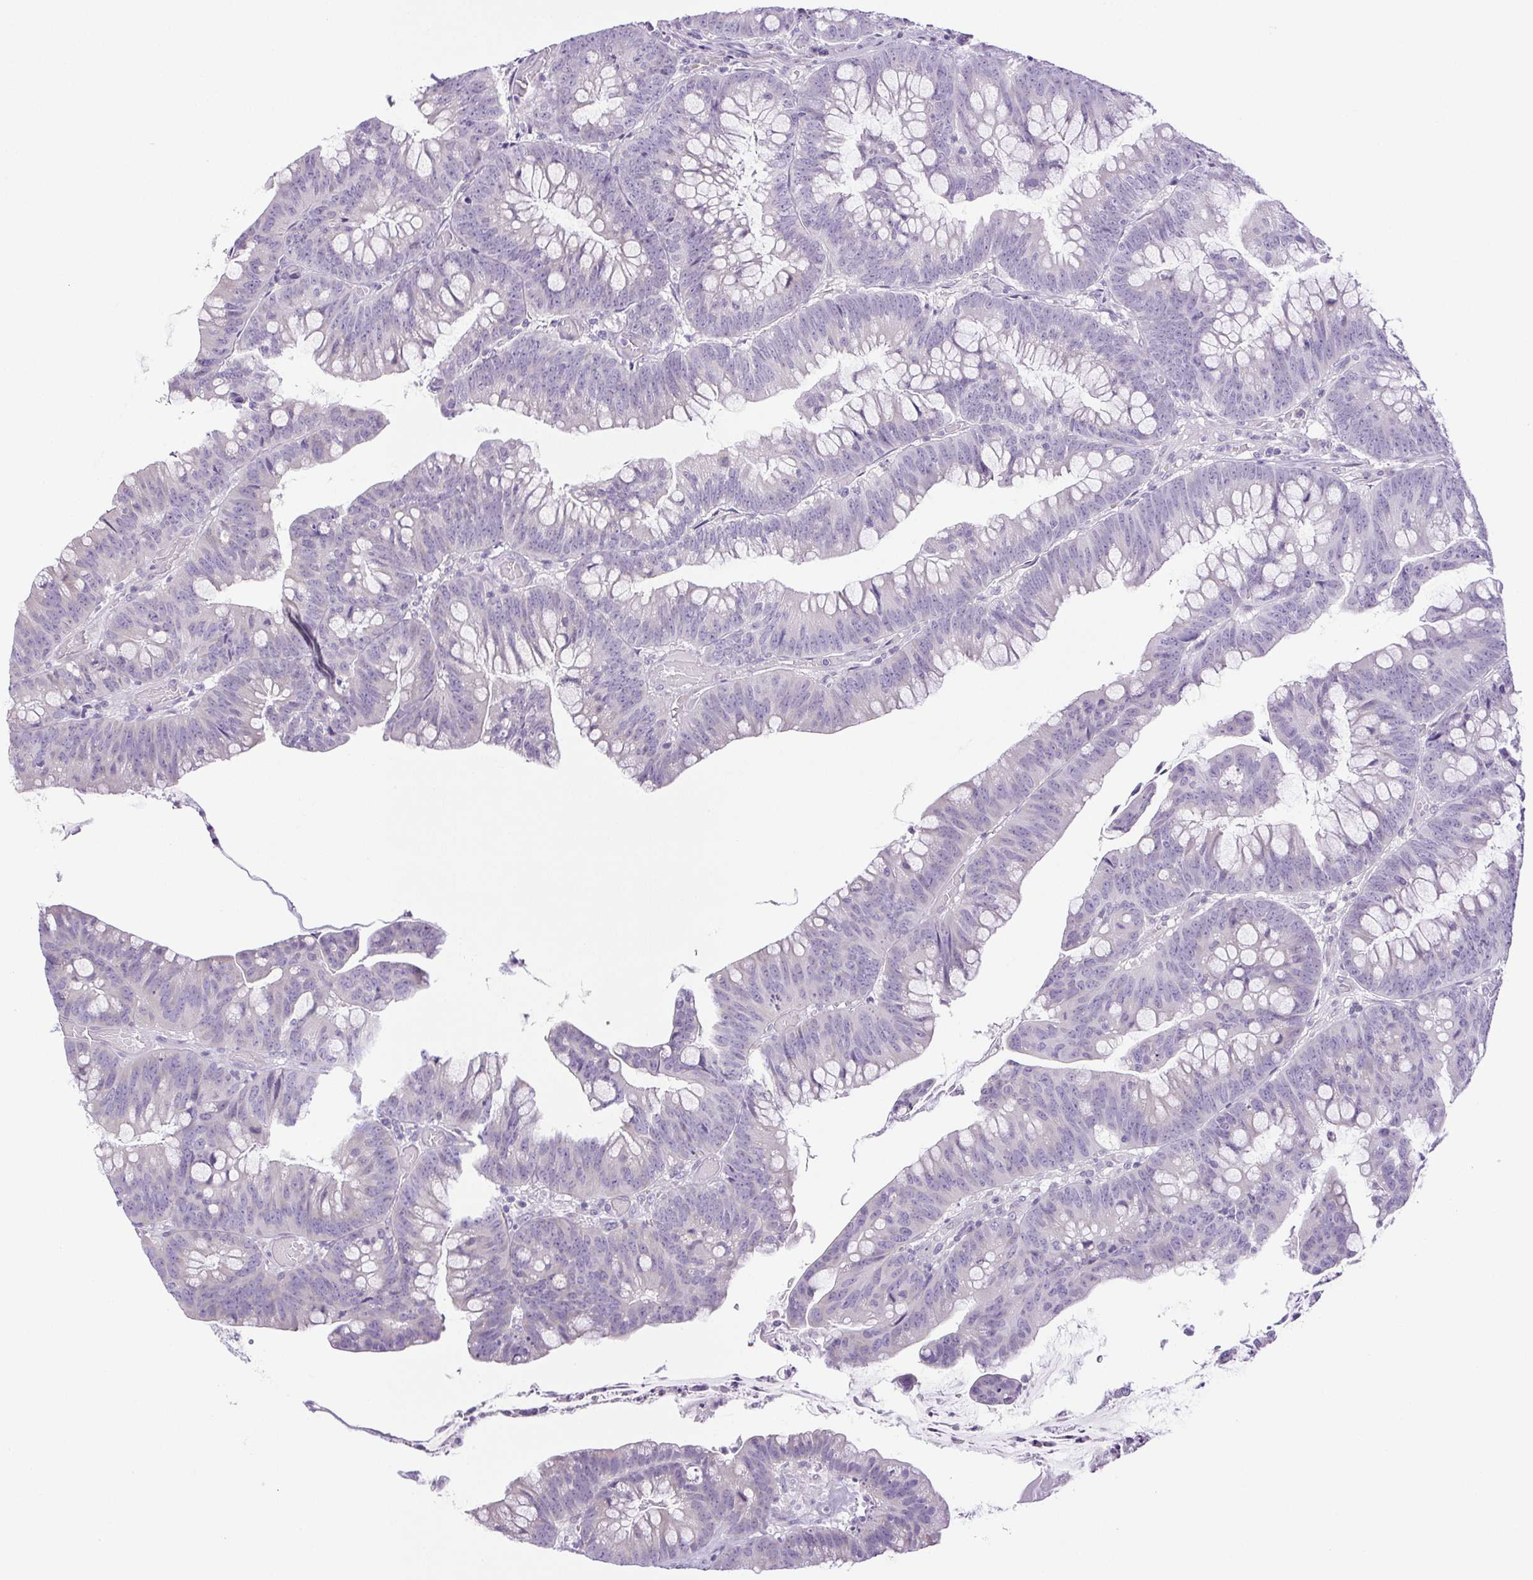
{"staining": {"intensity": "negative", "quantity": "none", "location": "none"}, "tissue": "colorectal cancer", "cell_type": "Tumor cells", "image_type": "cancer", "snomed": [{"axis": "morphology", "description": "Adenocarcinoma, NOS"}, {"axis": "topography", "description": "Colon"}], "caption": "Tumor cells are negative for protein expression in human colorectal adenocarcinoma. (Stains: DAB immunohistochemistry (IHC) with hematoxylin counter stain, Microscopy: brightfield microscopy at high magnification).", "gene": "PAPPA2", "patient": {"sex": "male", "age": 62}}